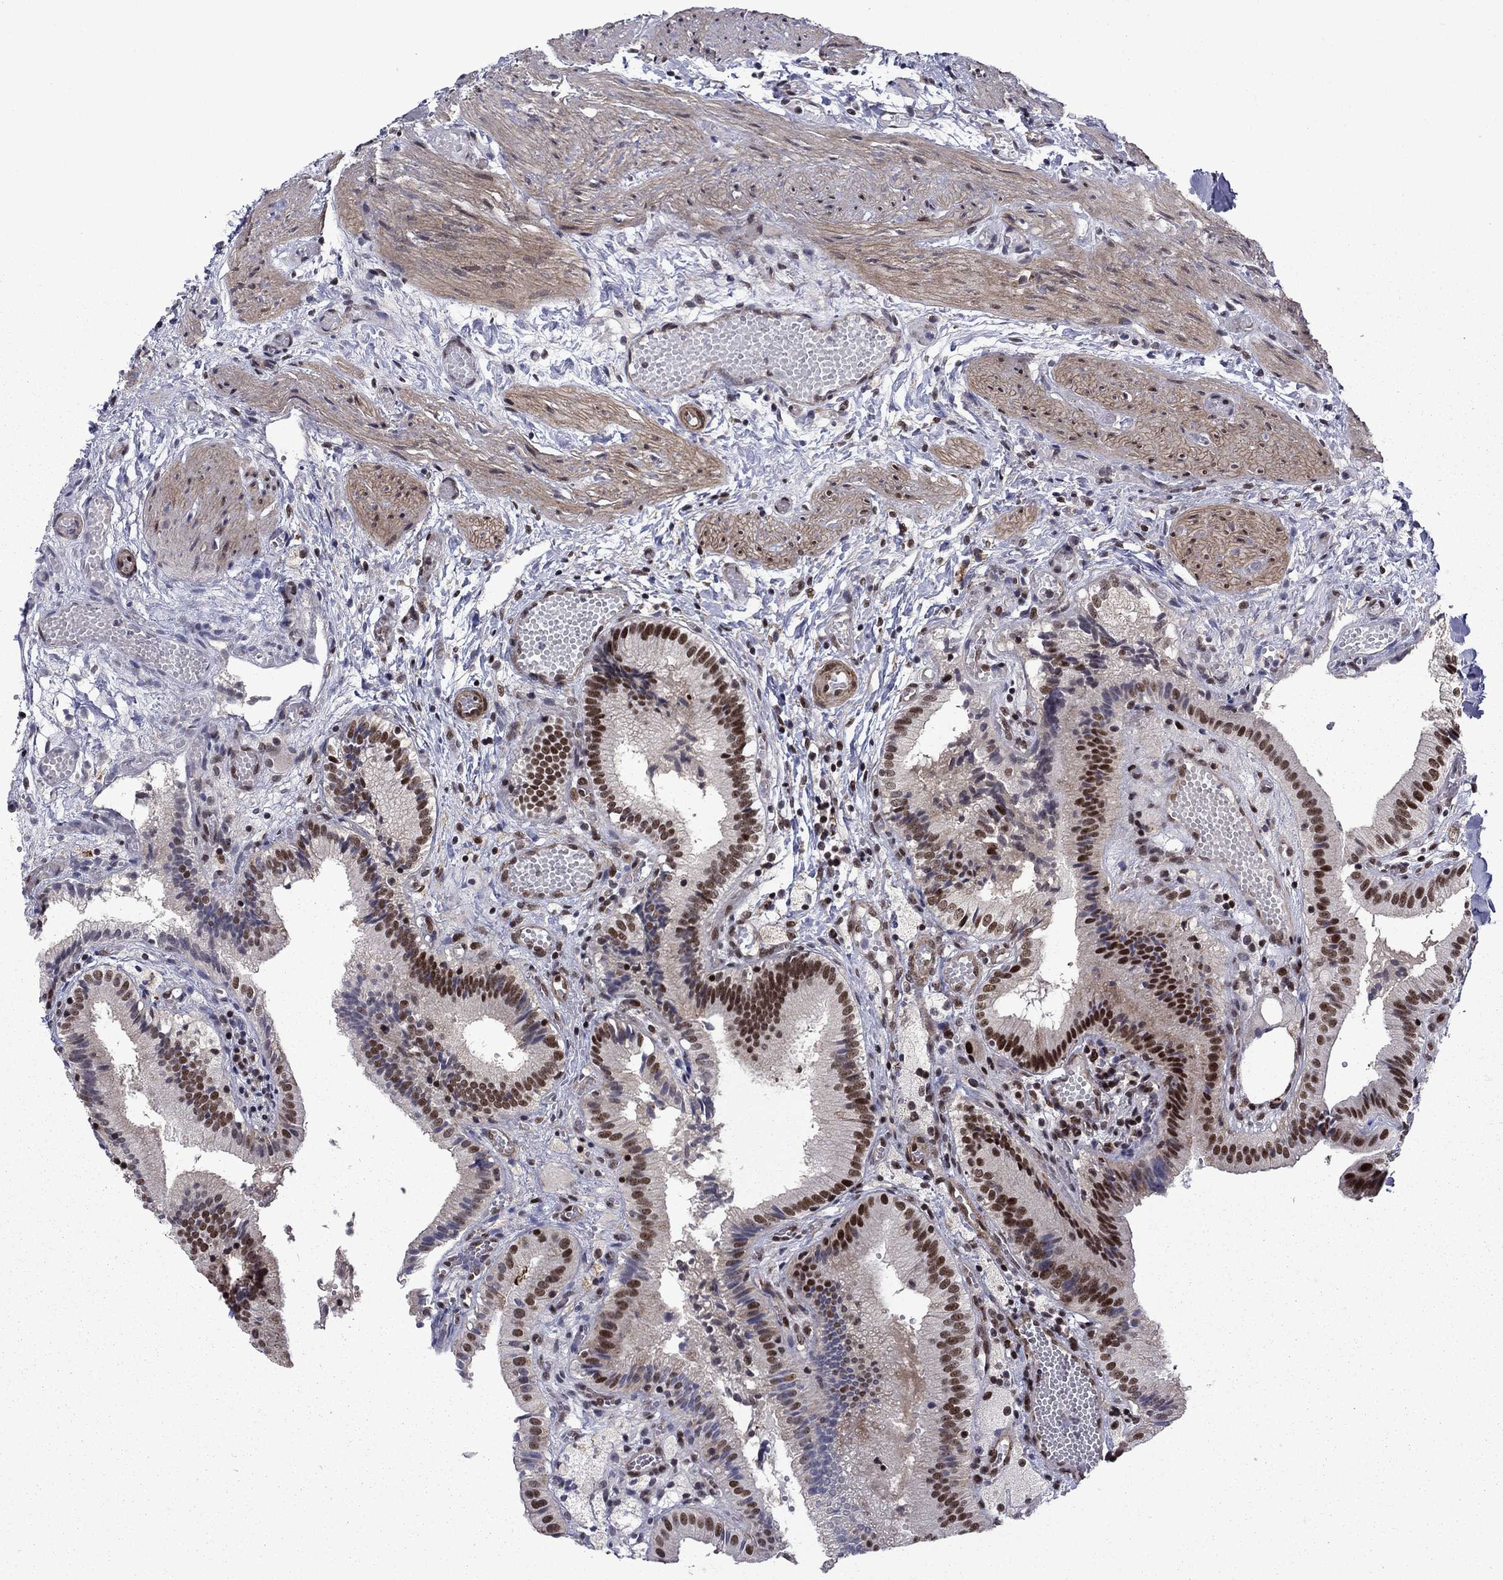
{"staining": {"intensity": "strong", "quantity": "25%-75%", "location": "nuclear"}, "tissue": "gallbladder", "cell_type": "Glandular cells", "image_type": "normal", "snomed": [{"axis": "morphology", "description": "Normal tissue, NOS"}, {"axis": "topography", "description": "Gallbladder"}], "caption": "Strong nuclear protein staining is identified in approximately 25%-75% of glandular cells in gallbladder.", "gene": "SURF2", "patient": {"sex": "female", "age": 24}}